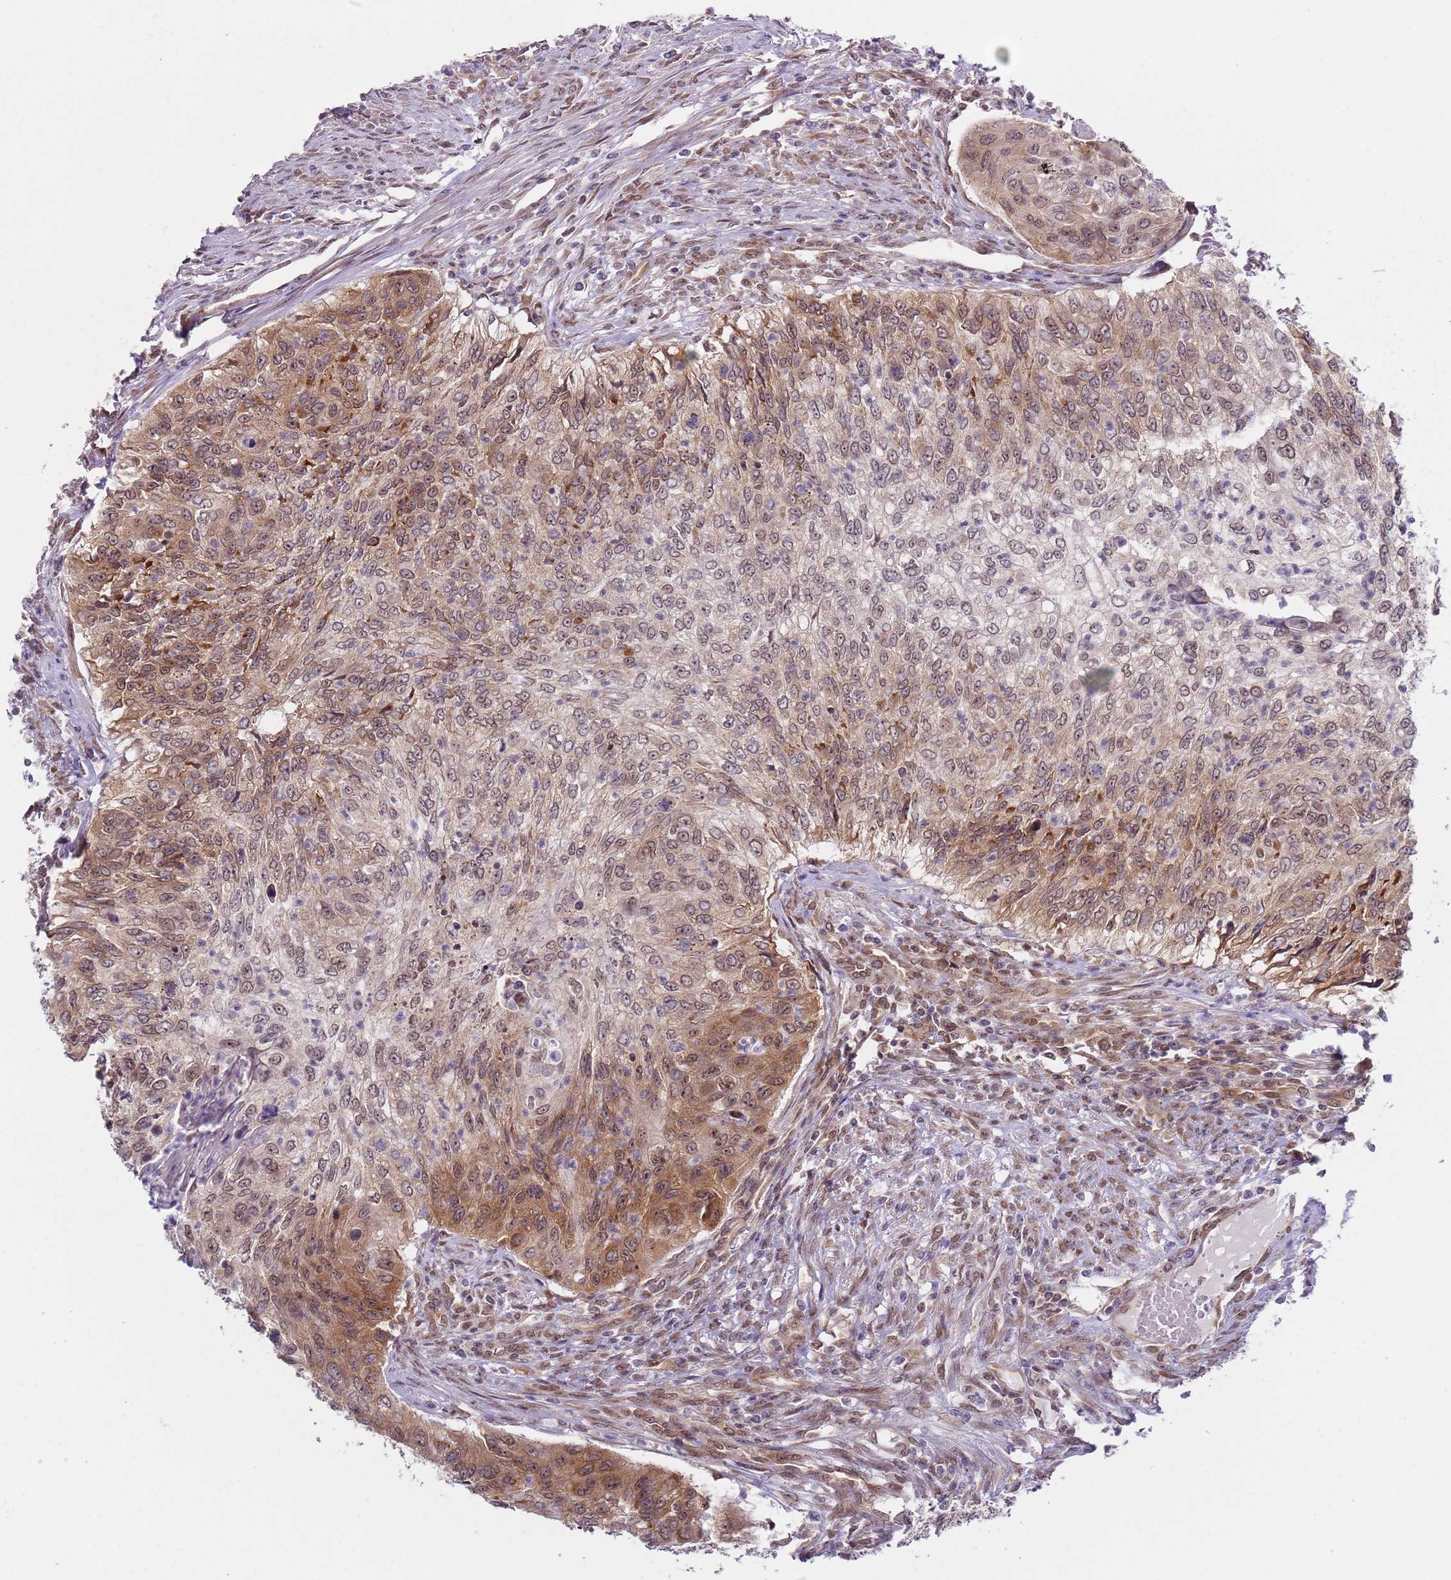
{"staining": {"intensity": "moderate", "quantity": ">75%", "location": "cytoplasmic/membranous,nuclear"}, "tissue": "urothelial cancer", "cell_type": "Tumor cells", "image_type": "cancer", "snomed": [{"axis": "morphology", "description": "Urothelial carcinoma, High grade"}, {"axis": "topography", "description": "Urinary bladder"}], "caption": "Immunohistochemical staining of urothelial carcinoma (high-grade) shows medium levels of moderate cytoplasmic/membranous and nuclear protein staining in about >75% of tumor cells. (IHC, brightfield microscopy, high magnification).", "gene": "SLC25A32", "patient": {"sex": "female", "age": 60}}